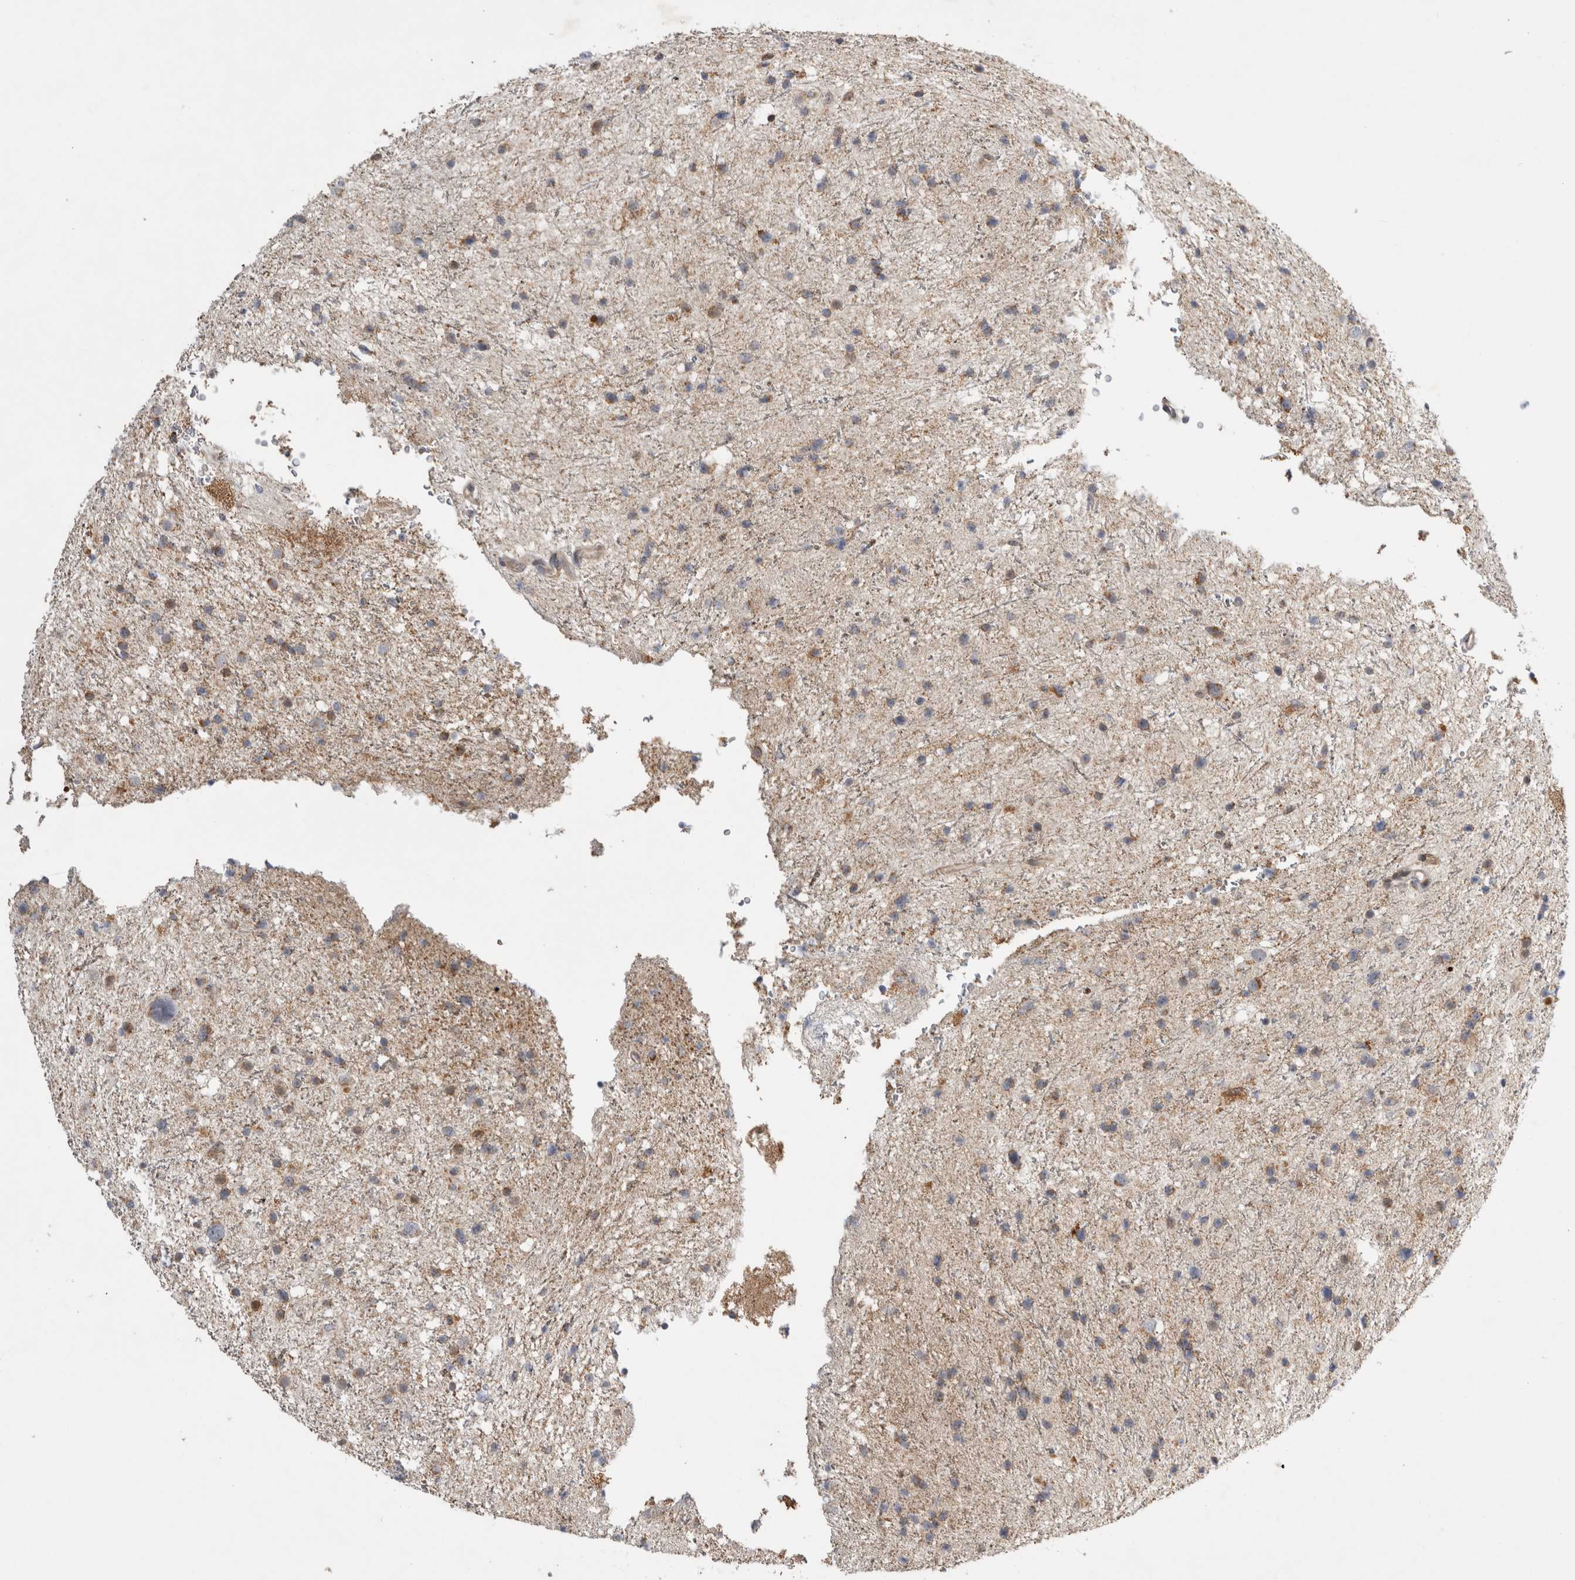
{"staining": {"intensity": "weak", "quantity": ">75%", "location": "cytoplasmic/membranous"}, "tissue": "glioma", "cell_type": "Tumor cells", "image_type": "cancer", "snomed": [{"axis": "morphology", "description": "Glioma, malignant, Low grade"}, {"axis": "topography", "description": "Brain"}], "caption": "A low amount of weak cytoplasmic/membranous staining is present in about >75% of tumor cells in malignant low-grade glioma tissue. (brown staining indicates protein expression, while blue staining denotes nuclei).", "gene": "KCNIP1", "patient": {"sex": "female", "age": 37}}